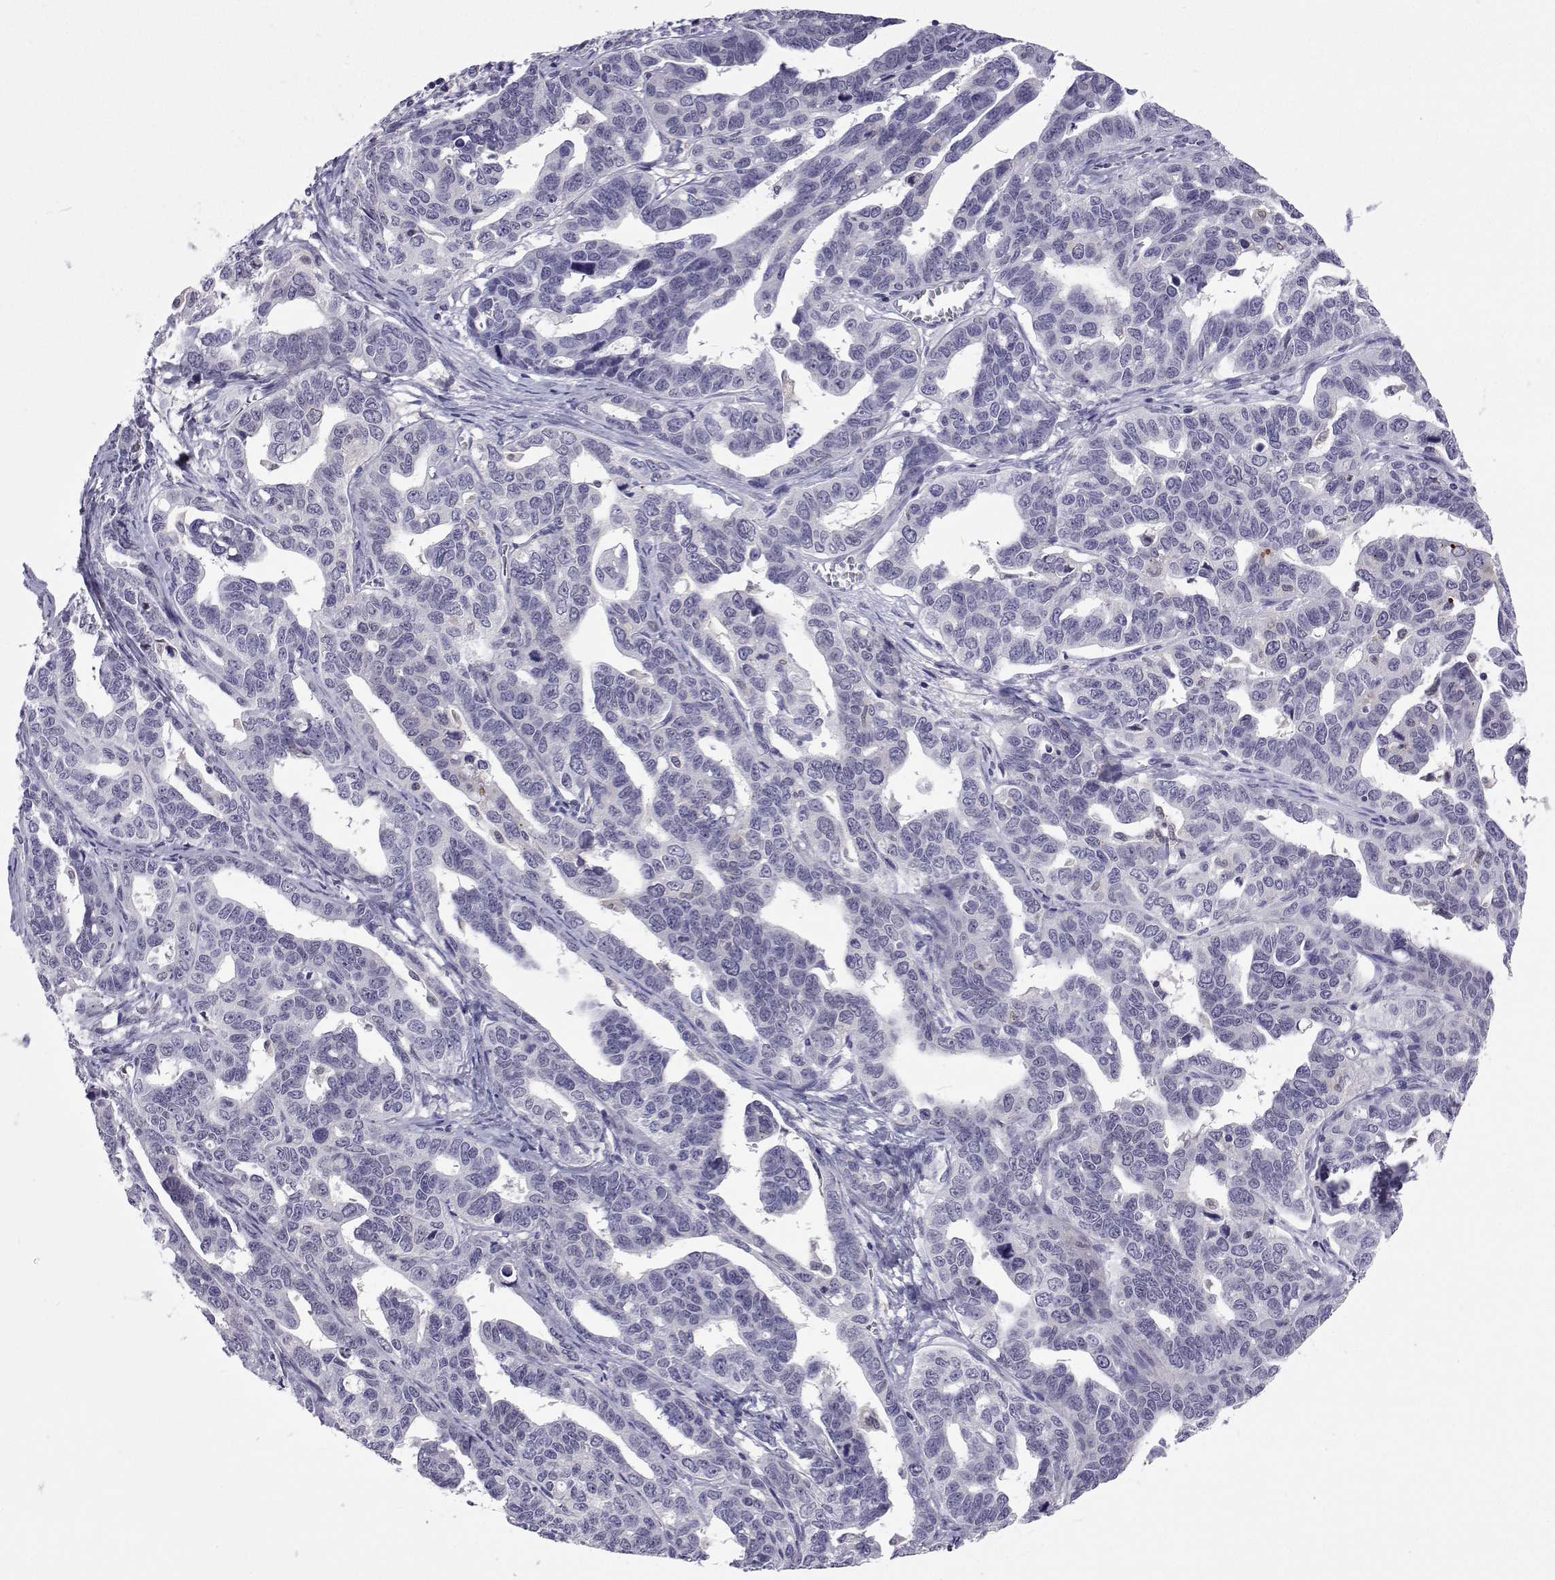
{"staining": {"intensity": "negative", "quantity": "none", "location": "none"}, "tissue": "ovarian cancer", "cell_type": "Tumor cells", "image_type": "cancer", "snomed": [{"axis": "morphology", "description": "Cystadenocarcinoma, serous, NOS"}, {"axis": "topography", "description": "Ovary"}], "caption": "Ovarian serous cystadenocarcinoma was stained to show a protein in brown. There is no significant expression in tumor cells.", "gene": "GALM", "patient": {"sex": "female", "age": 69}}